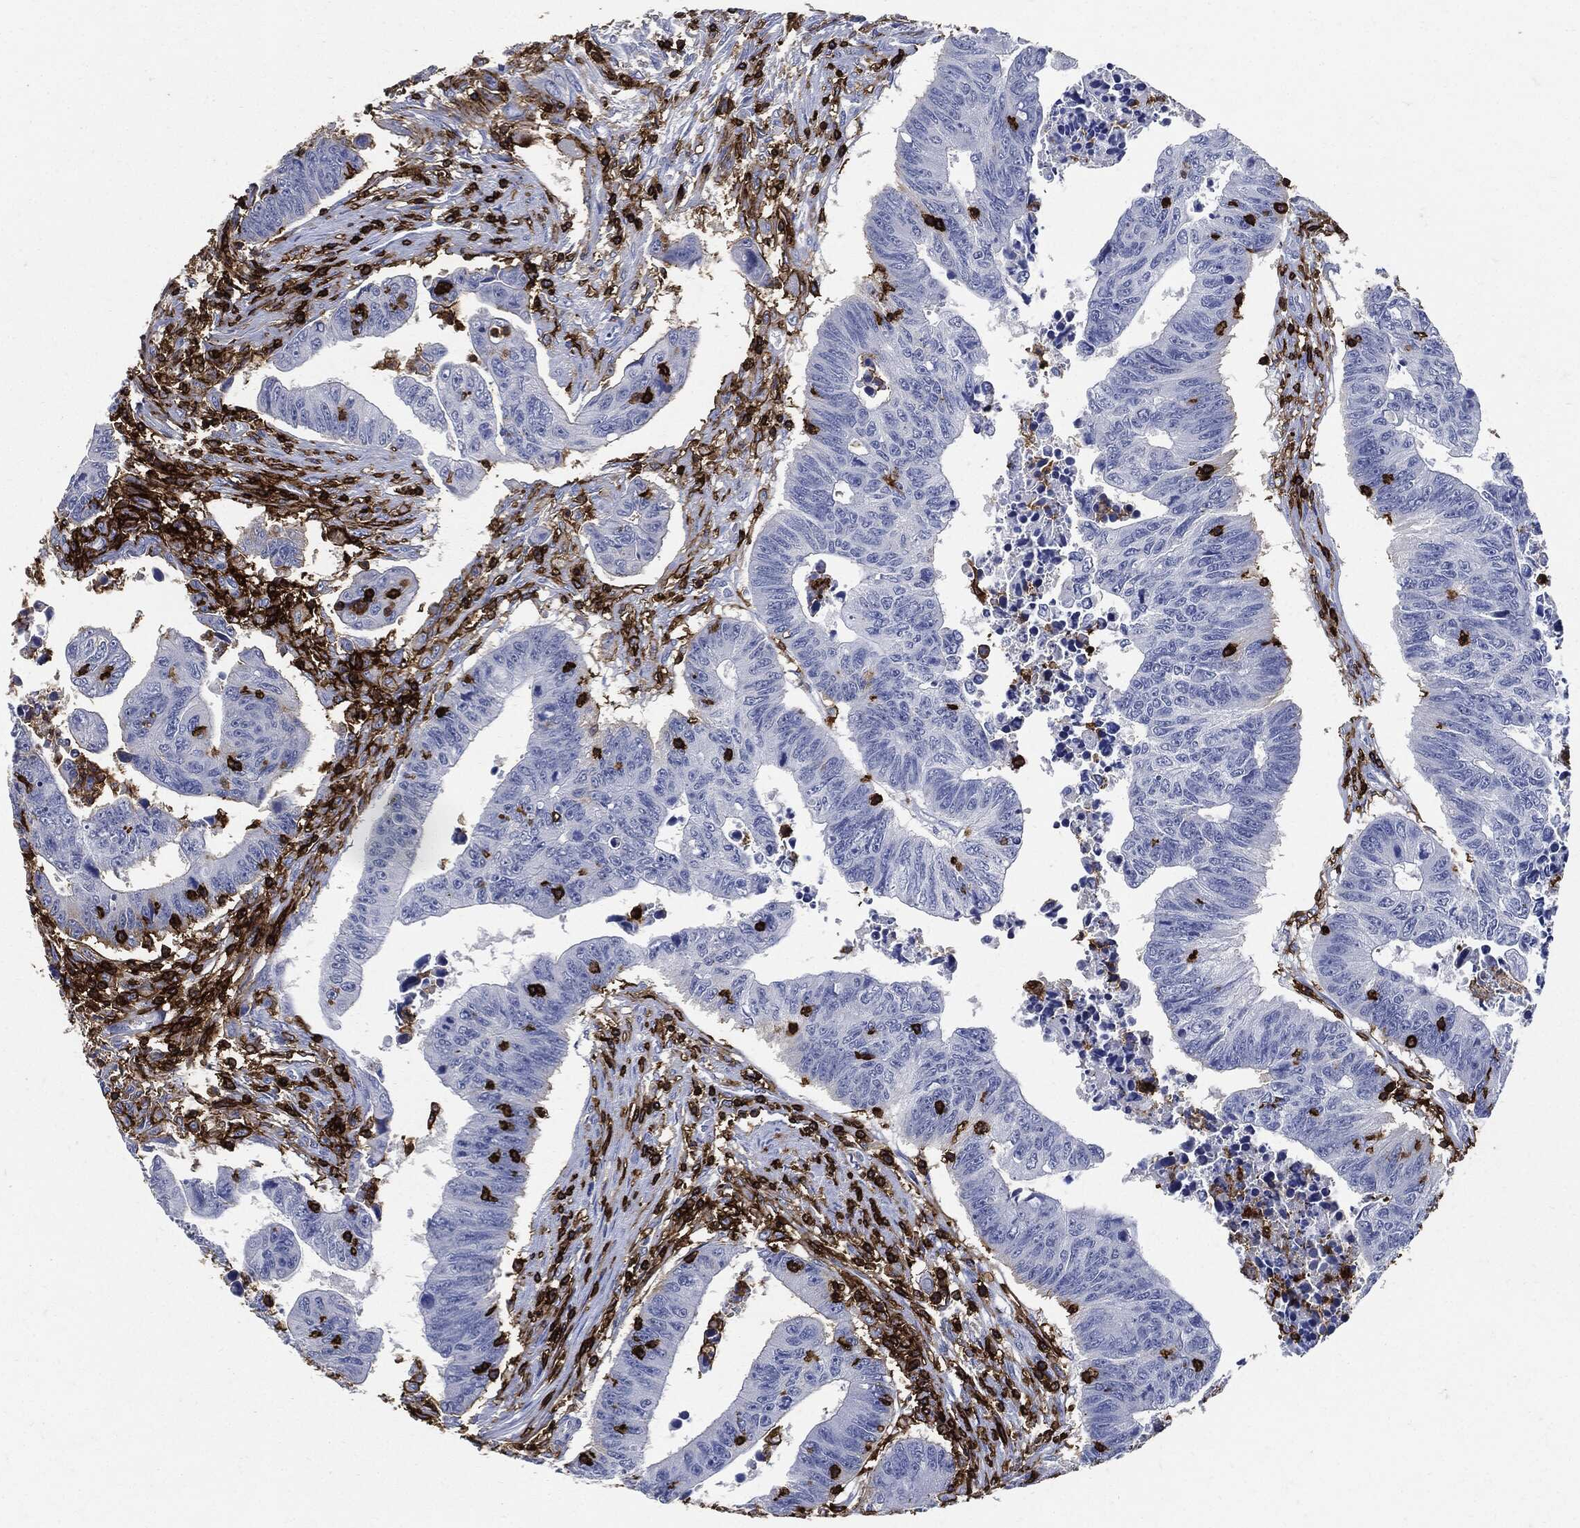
{"staining": {"intensity": "negative", "quantity": "none", "location": "none"}, "tissue": "colorectal cancer", "cell_type": "Tumor cells", "image_type": "cancer", "snomed": [{"axis": "morphology", "description": "Adenocarcinoma, NOS"}, {"axis": "topography", "description": "Rectum"}], "caption": "This is a image of immunohistochemistry staining of colorectal cancer, which shows no positivity in tumor cells.", "gene": "PTPRC", "patient": {"sex": "female", "age": 85}}